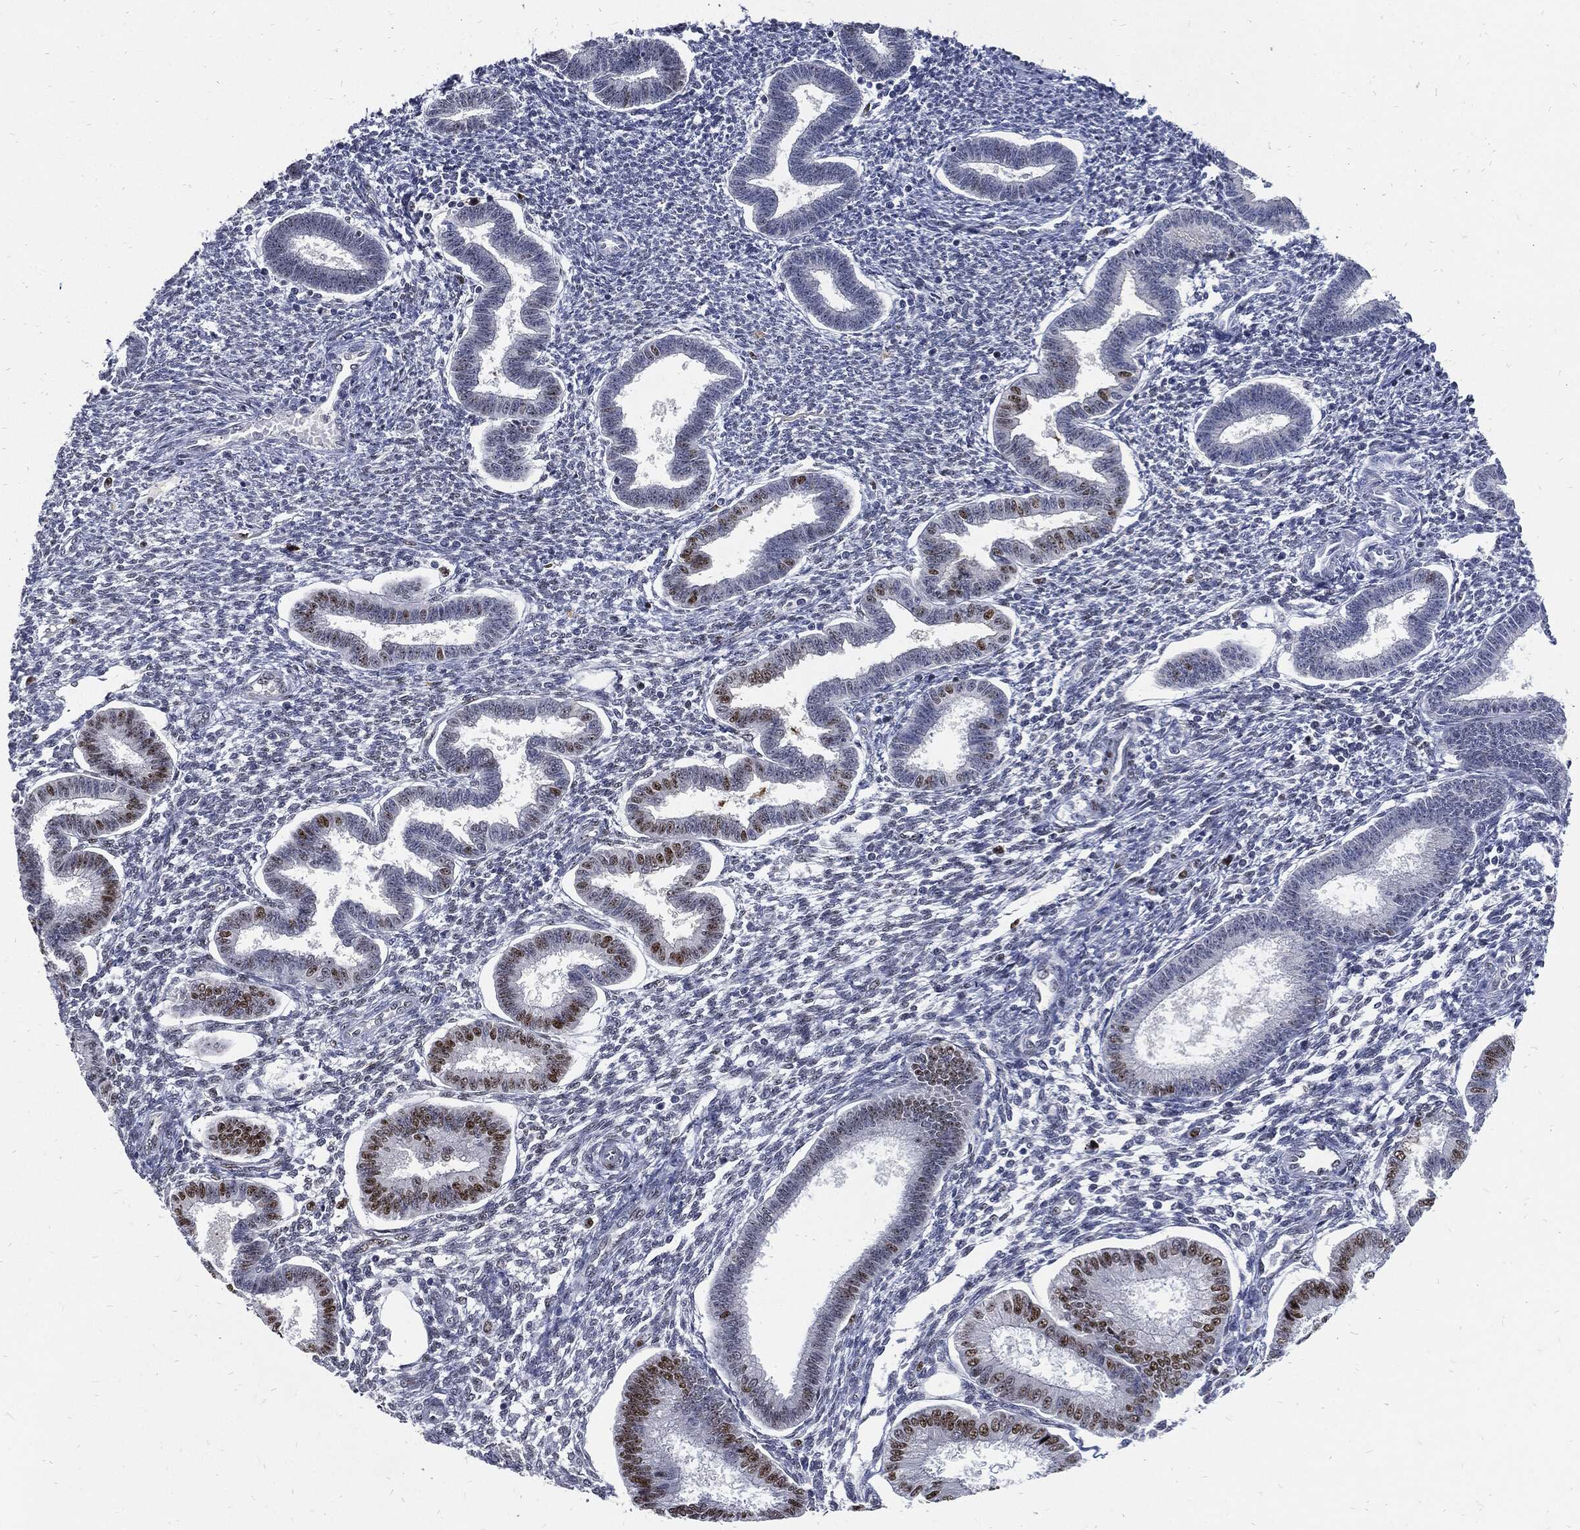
{"staining": {"intensity": "strong", "quantity": "<25%", "location": "nuclear"}, "tissue": "endometrium", "cell_type": "Cells in endometrial stroma", "image_type": "normal", "snomed": [{"axis": "morphology", "description": "Normal tissue, NOS"}, {"axis": "topography", "description": "Endometrium"}], "caption": "Immunohistochemistry (IHC) histopathology image of benign endometrium: endometrium stained using immunohistochemistry (IHC) exhibits medium levels of strong protein expression localized specifically in the nuclear of cells in endometrial stroma, appearing as a nuclear brown color.", "gene": "NBN", "patient": {"sex": "female", "age": 43}}